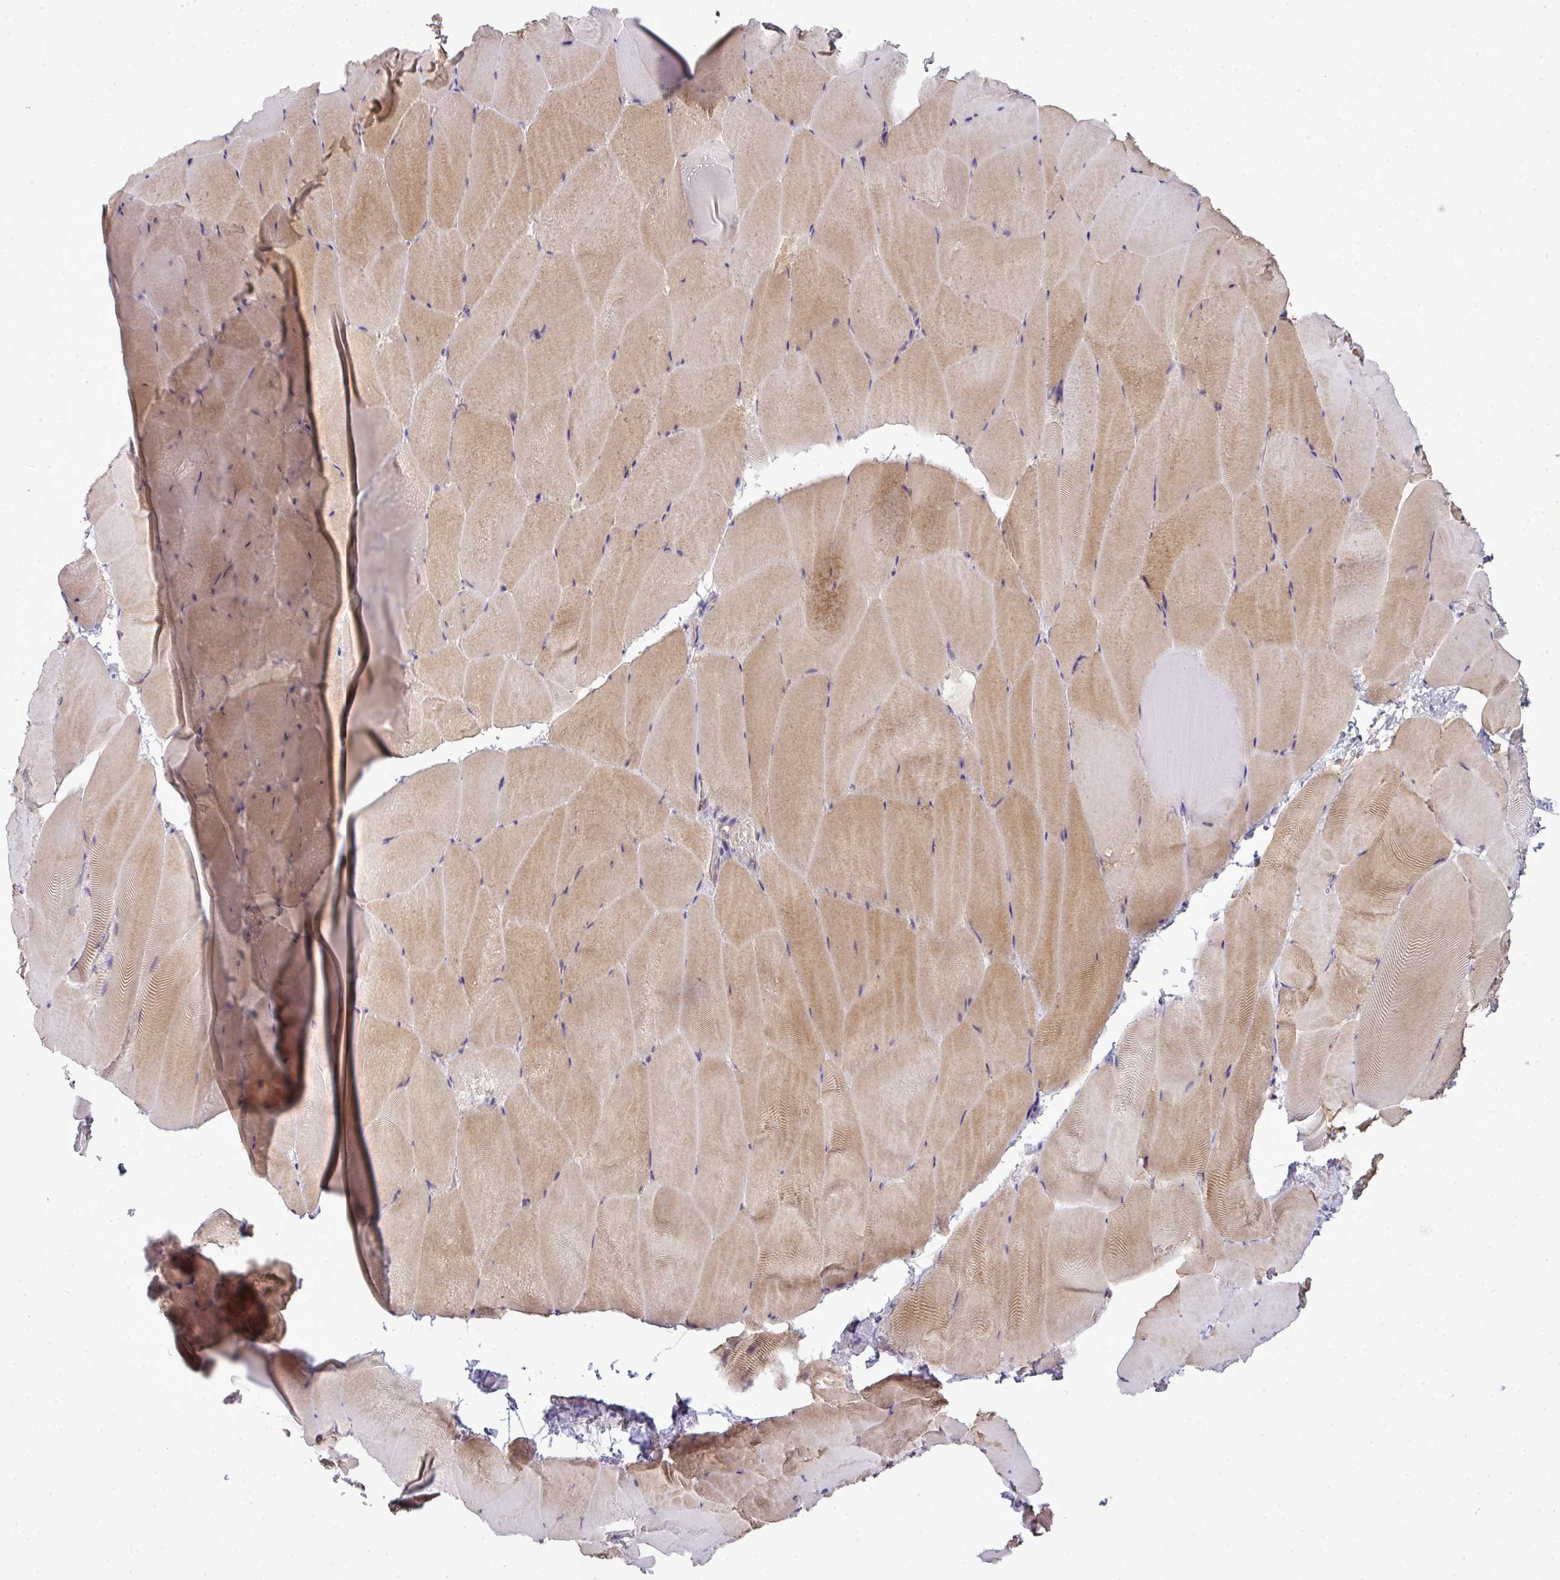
{"staining": {"intensity": "moderate", "quantity": "25%-75%", "location": "cytoplasmic/membranous"}, "tissue": "skeletal muscle", "cell_type": "Myocytes", "image_type": "normal", "snomed": [{"axis": "morphology", "description": "Normal tissue, NOS"}, {"axis": "topography", "description": "Skeletal muscle"}], "caption": "Benign skeletal muscle displays moderate cytoplasmic/membranous expression in approximately 25%-75% of myocytes, visualized by immunohistochemistry.", "gene": "STAT5A", "patient": {"sex": "female", "age": 64}}